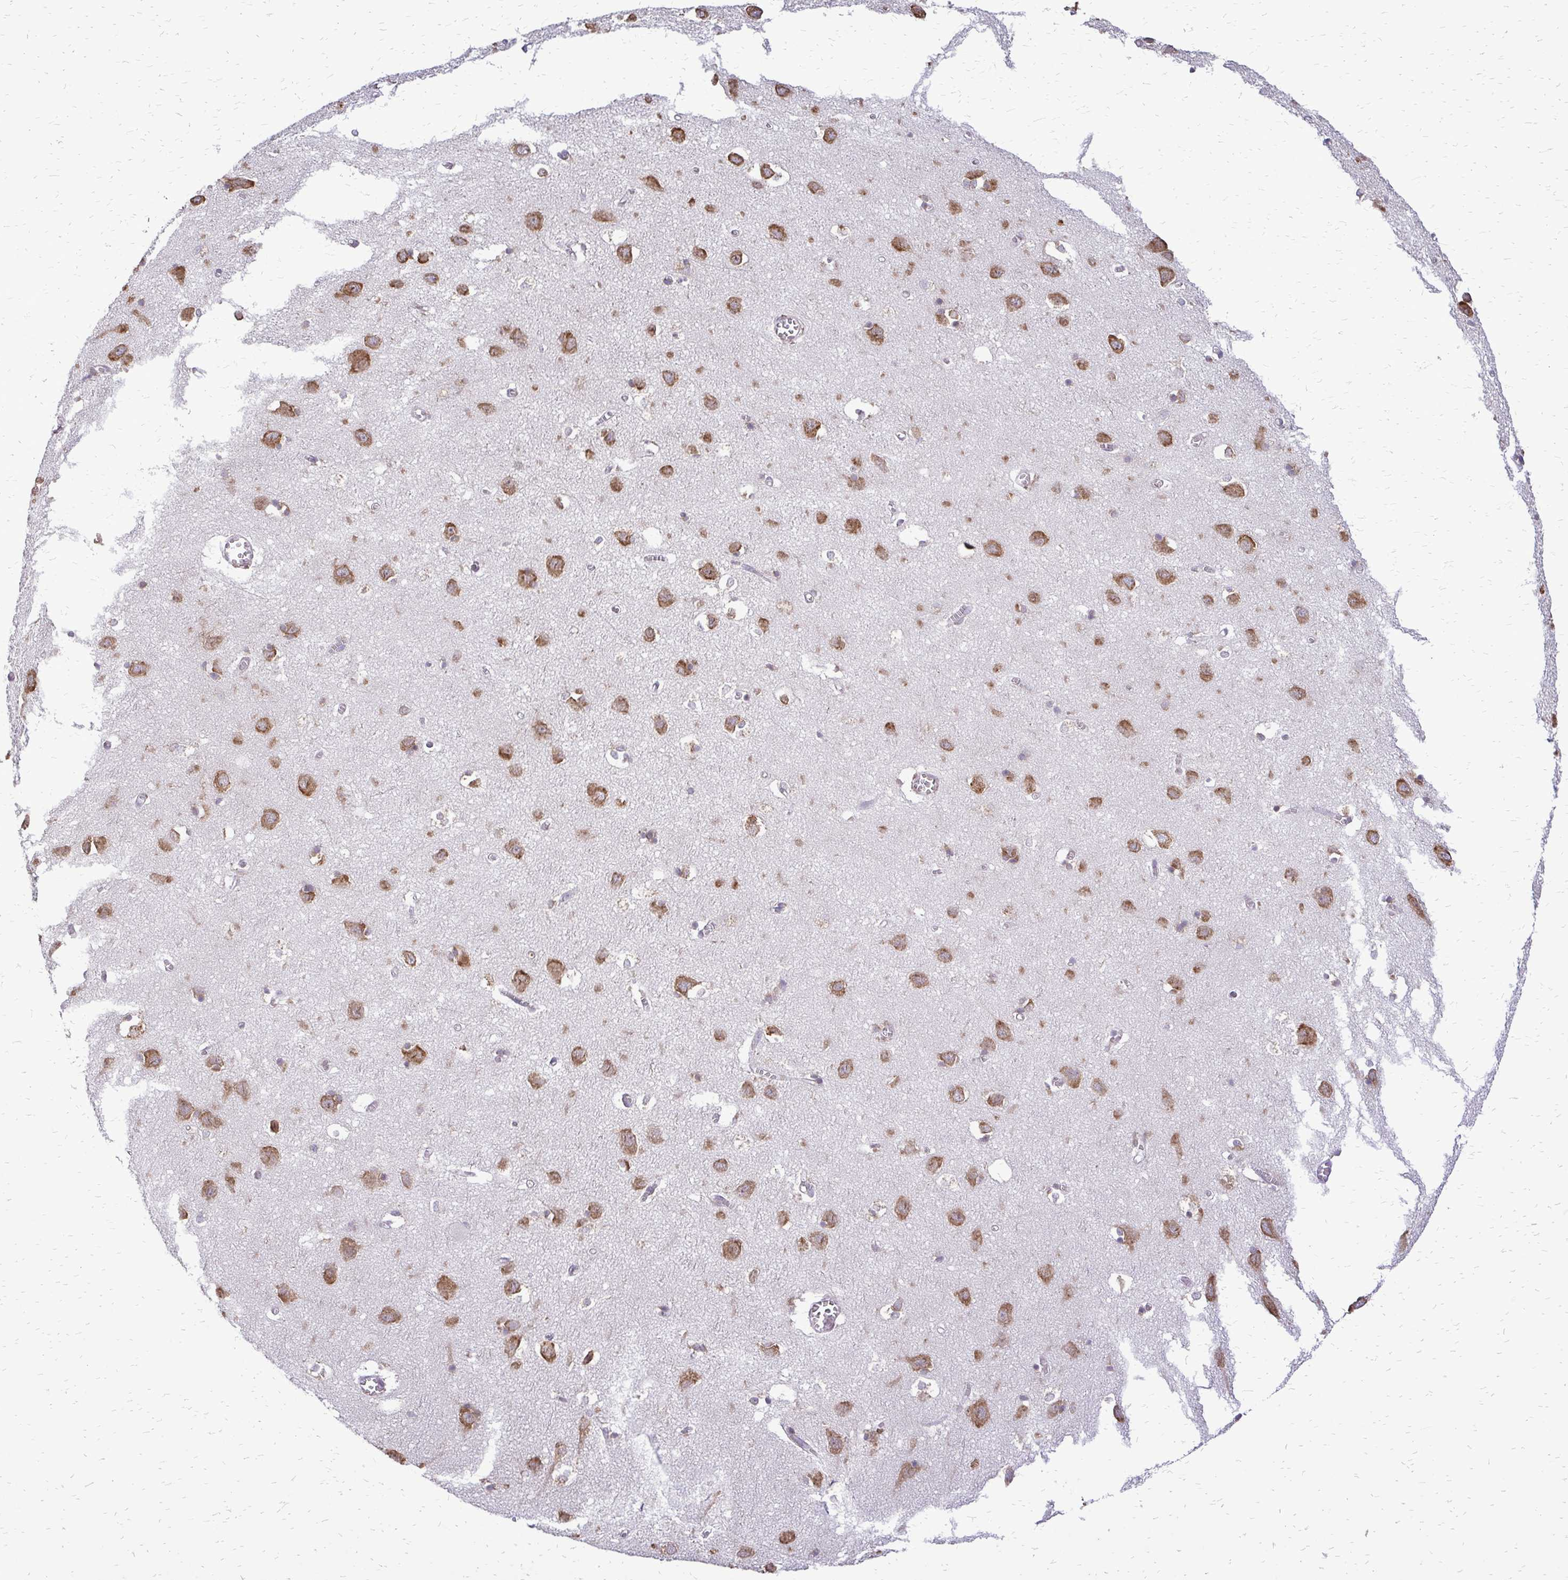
{"staining": {"intensity": "weak", "quantity": "<25%", "location": "cytoplasmic/membranous"}, "tissue": "cerebral cortex", "cell_type": "Endothelial cells", "image_type": "normal", "snomed": [{"axis": "morphology", "description": "Normal tissue, NOS"}, {"axis": "topography", "description": "Cerebral cortex"}], "caption": "Endothelial cells show no significant protein staining in normal cerebral cortex.", "gene": "RPS3", "patient": {"sex": "male", "age": 70}}